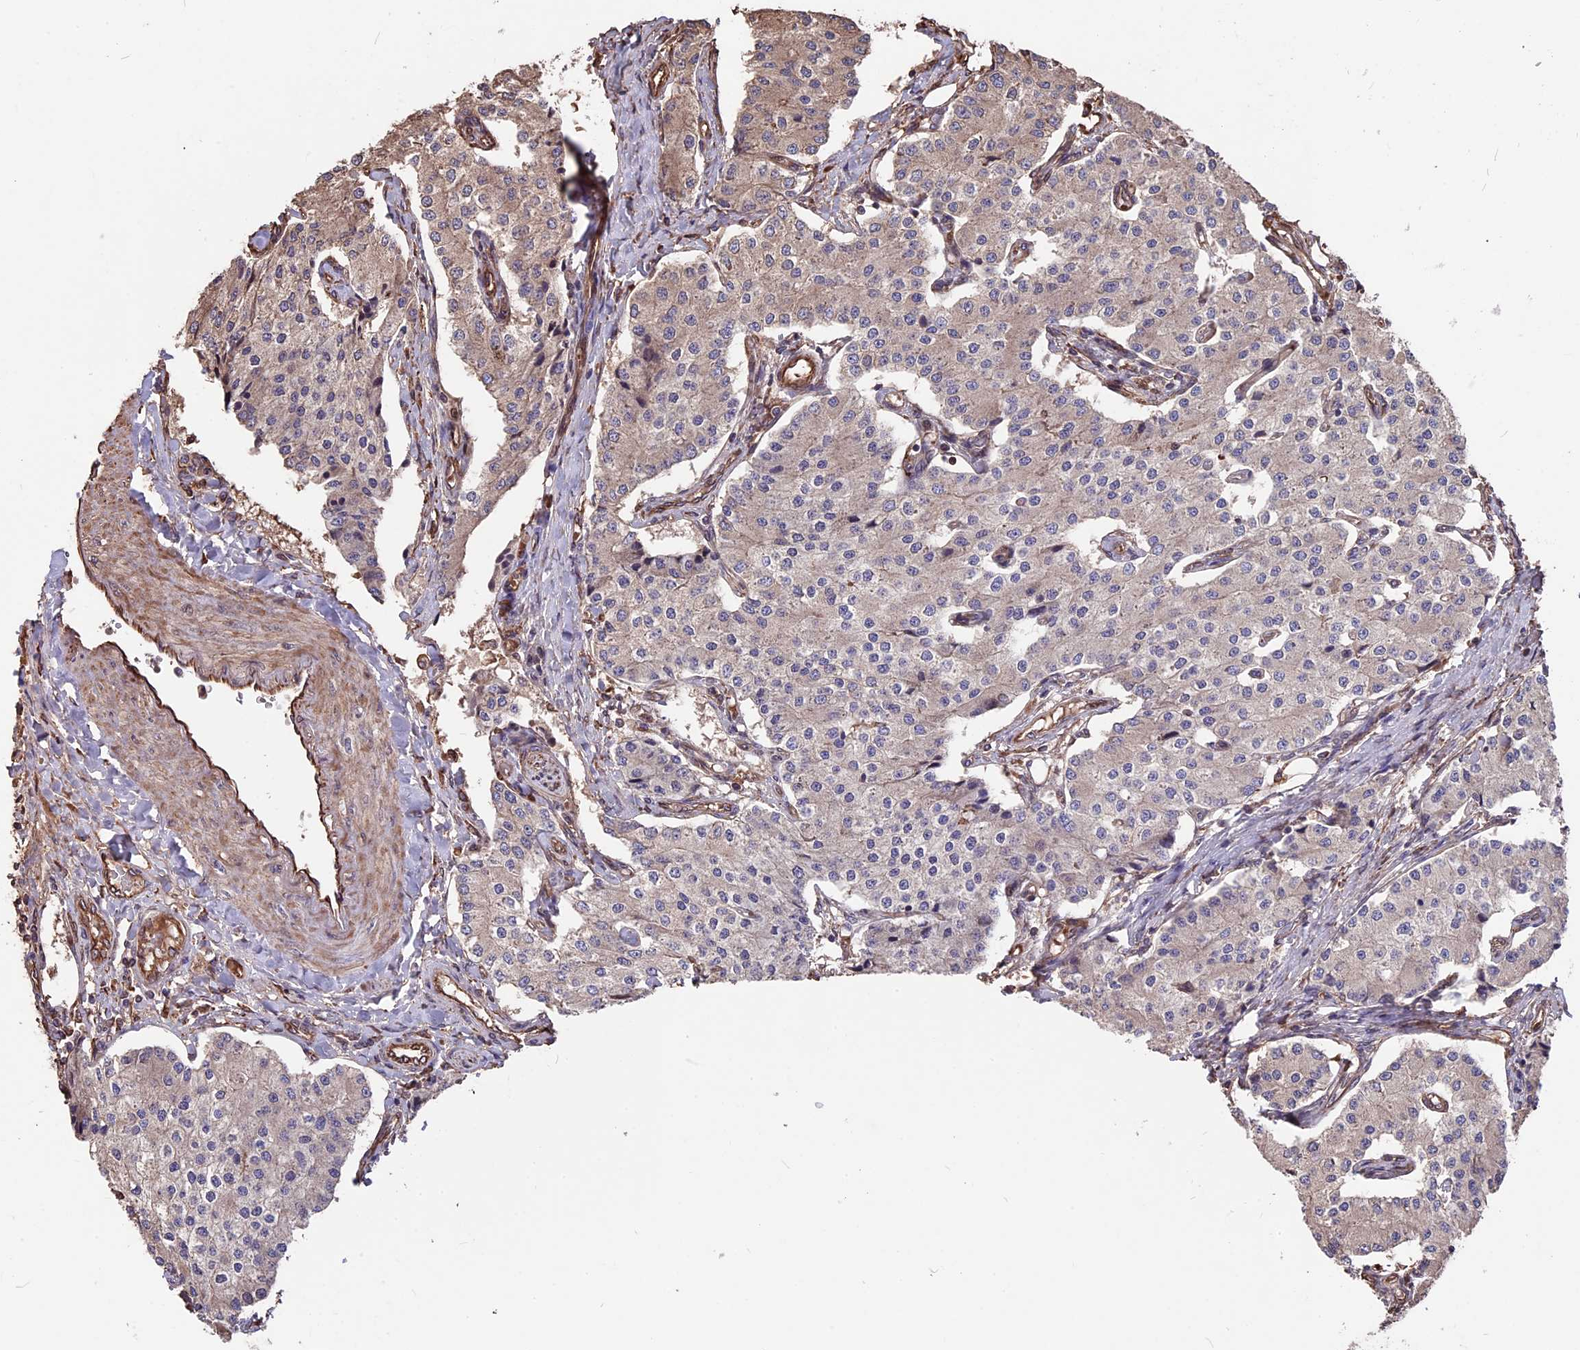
{"staining": {"intensity": "weak", "quantity": "25%-75%", "location": "cytoplasmic/membranous"}, "tissue": "carcinoid", "cell_type": "Tumor cells", "image_type": "cancer", "snomed": [{"axis": "morphology", "description": "Carcinoid, malignant, NOS"}, {"axis": "topography", "description": "Colon"}], "caption": "Carcinoid (malignant) tissue shows weak cytoplasmic/membranous expression in about 25%-75% of tumor cells, visualized by immunohistochemistry. (brown staining indicates protein expression, while blue staining denotes nuclei).", "gene": "SEH1L", "patient": {"sex": "female", "age": 52}}